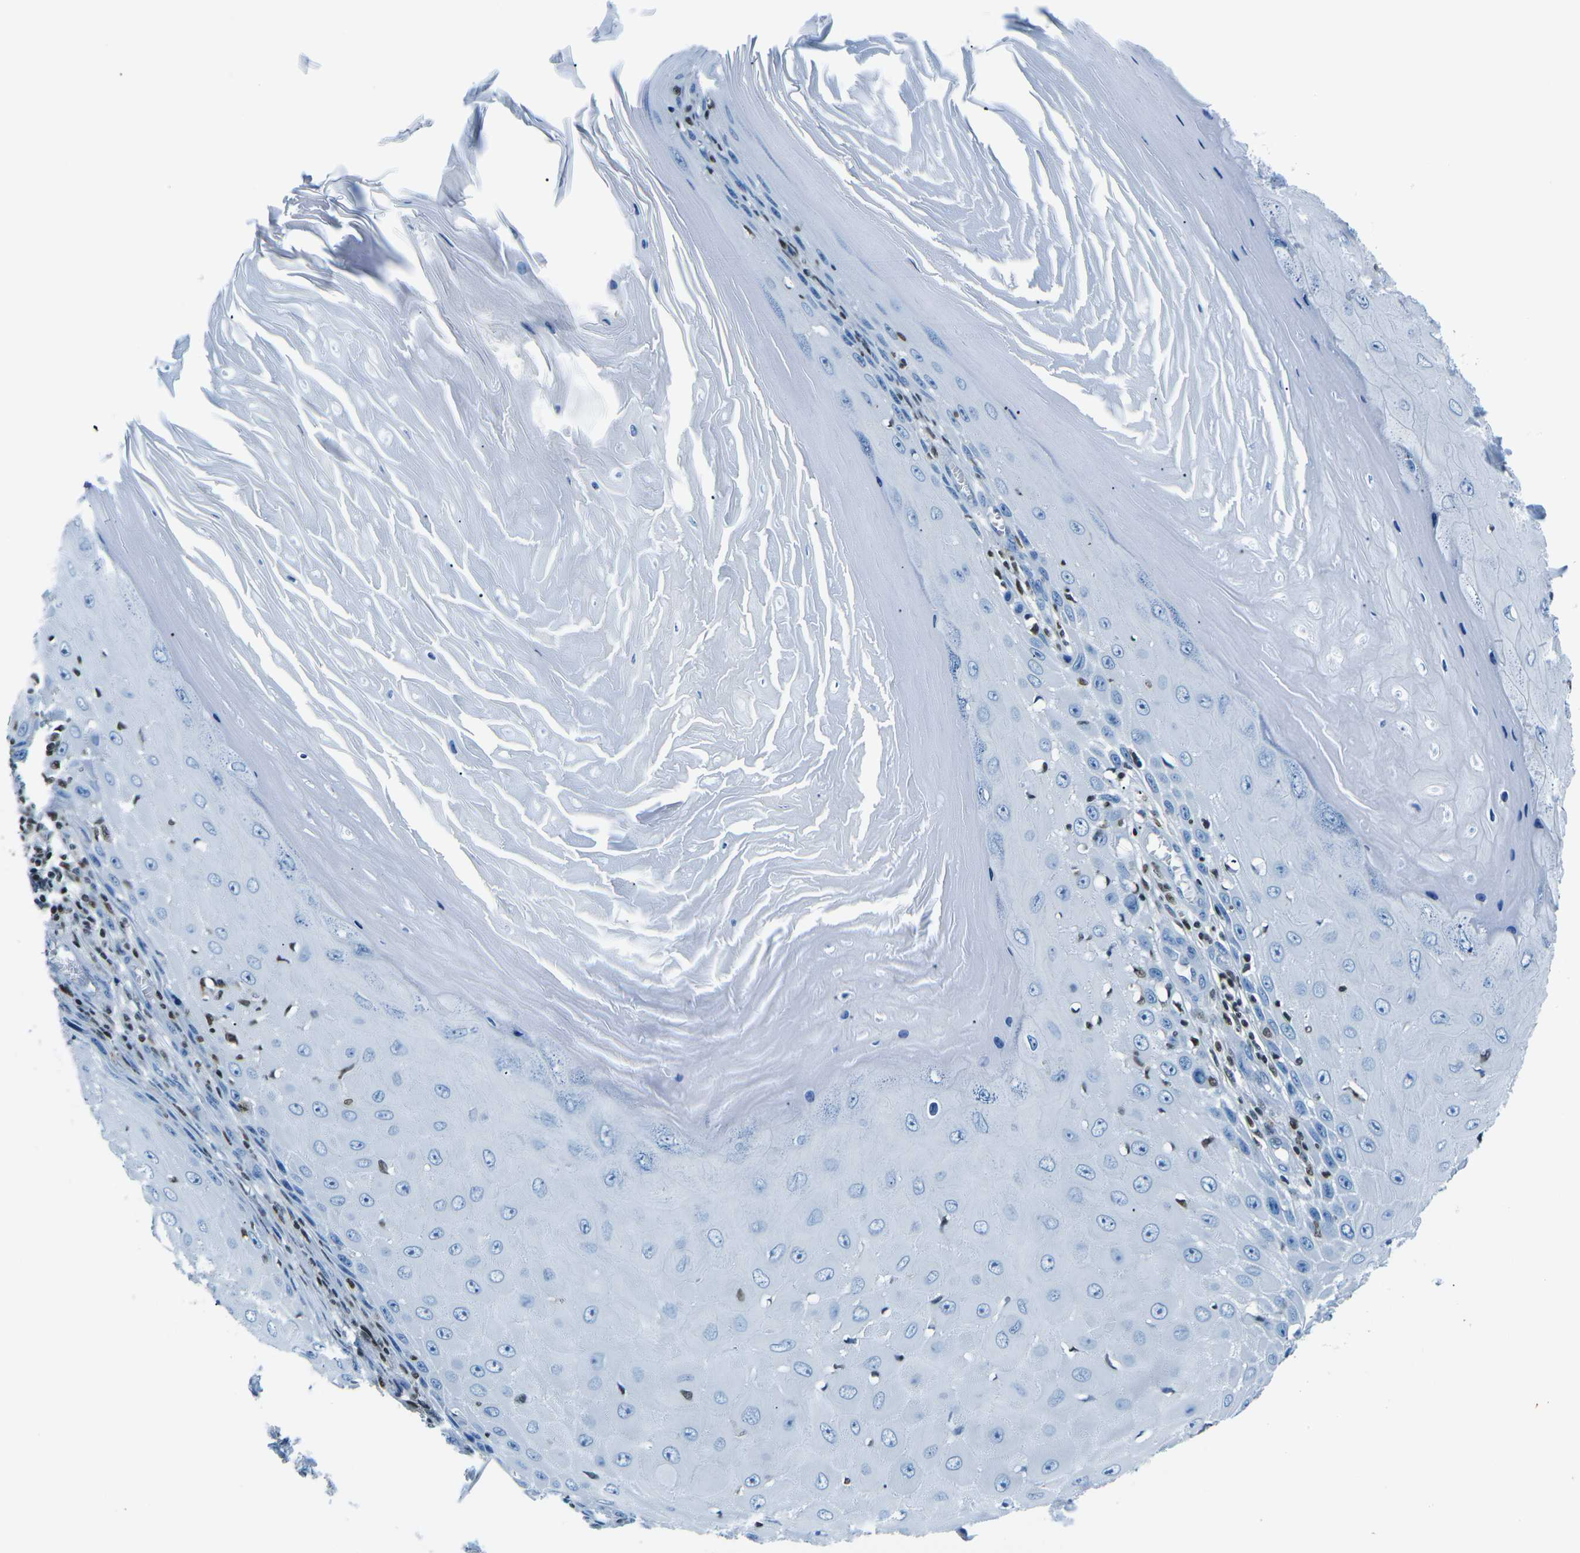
{"staining": {"intensity": "negative", "quantity": "none", "location": "none"}, "tissue": "skin cancer", "cell_type": "Tumor cells", "image_type": "cancer", "snomed": [{"axis": "morphology", "description": "Squamous cell carcinoma, NOS"}, {"axis": "topography", "description": "Skin"}], "caption": "This image is of skin cancer stained with immunohistochemistry (IHC) to label a protein in brown with the nuclei are counter-stained blue. There is no expression in tumor cells. Brightfield microscopy of IHC stained with DAB (brown) and hematoxylin (blue), captured at high magnification.", "gene": "CELF2", "patient": {"sex": "female", "age": 73}}